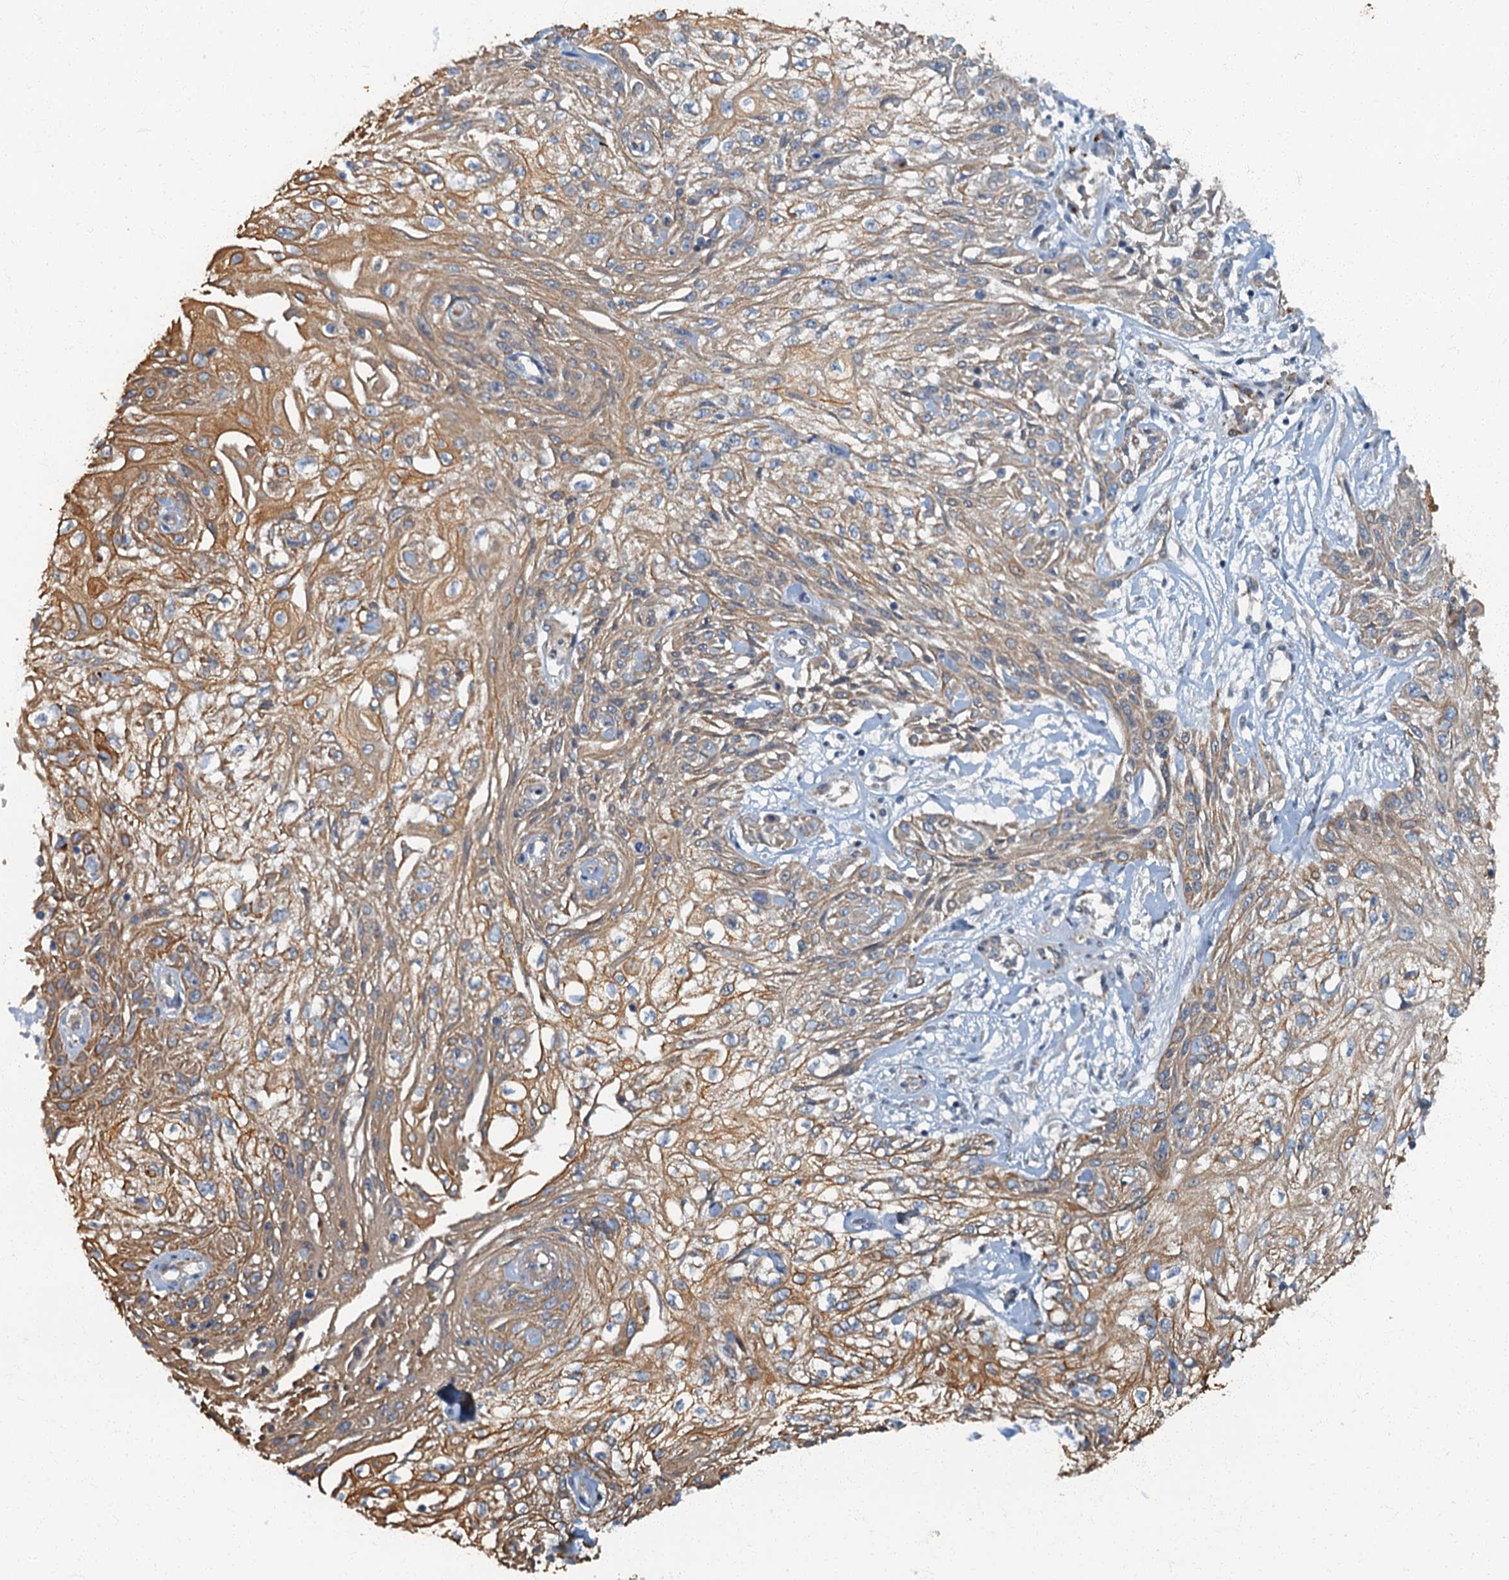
{"staining": {"intensity": "moderate", "quantity": ">75%", "location": "cytoplasmic/membranous"}, "tissue": "skin cancer", "cell_type": "Tumor cells", "image_type": "cancer", "snomed": [{"axis": "morphology", "description": "Squamous cell carcinoma, NOS"}, {"axis": "morphology", "description": "Squamous cell carcinoma, metastatic, NOS"}, {"axis": "topography", "description": "Skin"}, {"axis": "topography", "description": "Lymph node"}], "caption": "Moderate cytoplasmic/membranous protein positivity is seen in approximately >75% of tumor cells in skin metastatic squamous cell carcinoma.", "gene": "ARL11", "patient": {"sex": "male", "age": 75}}